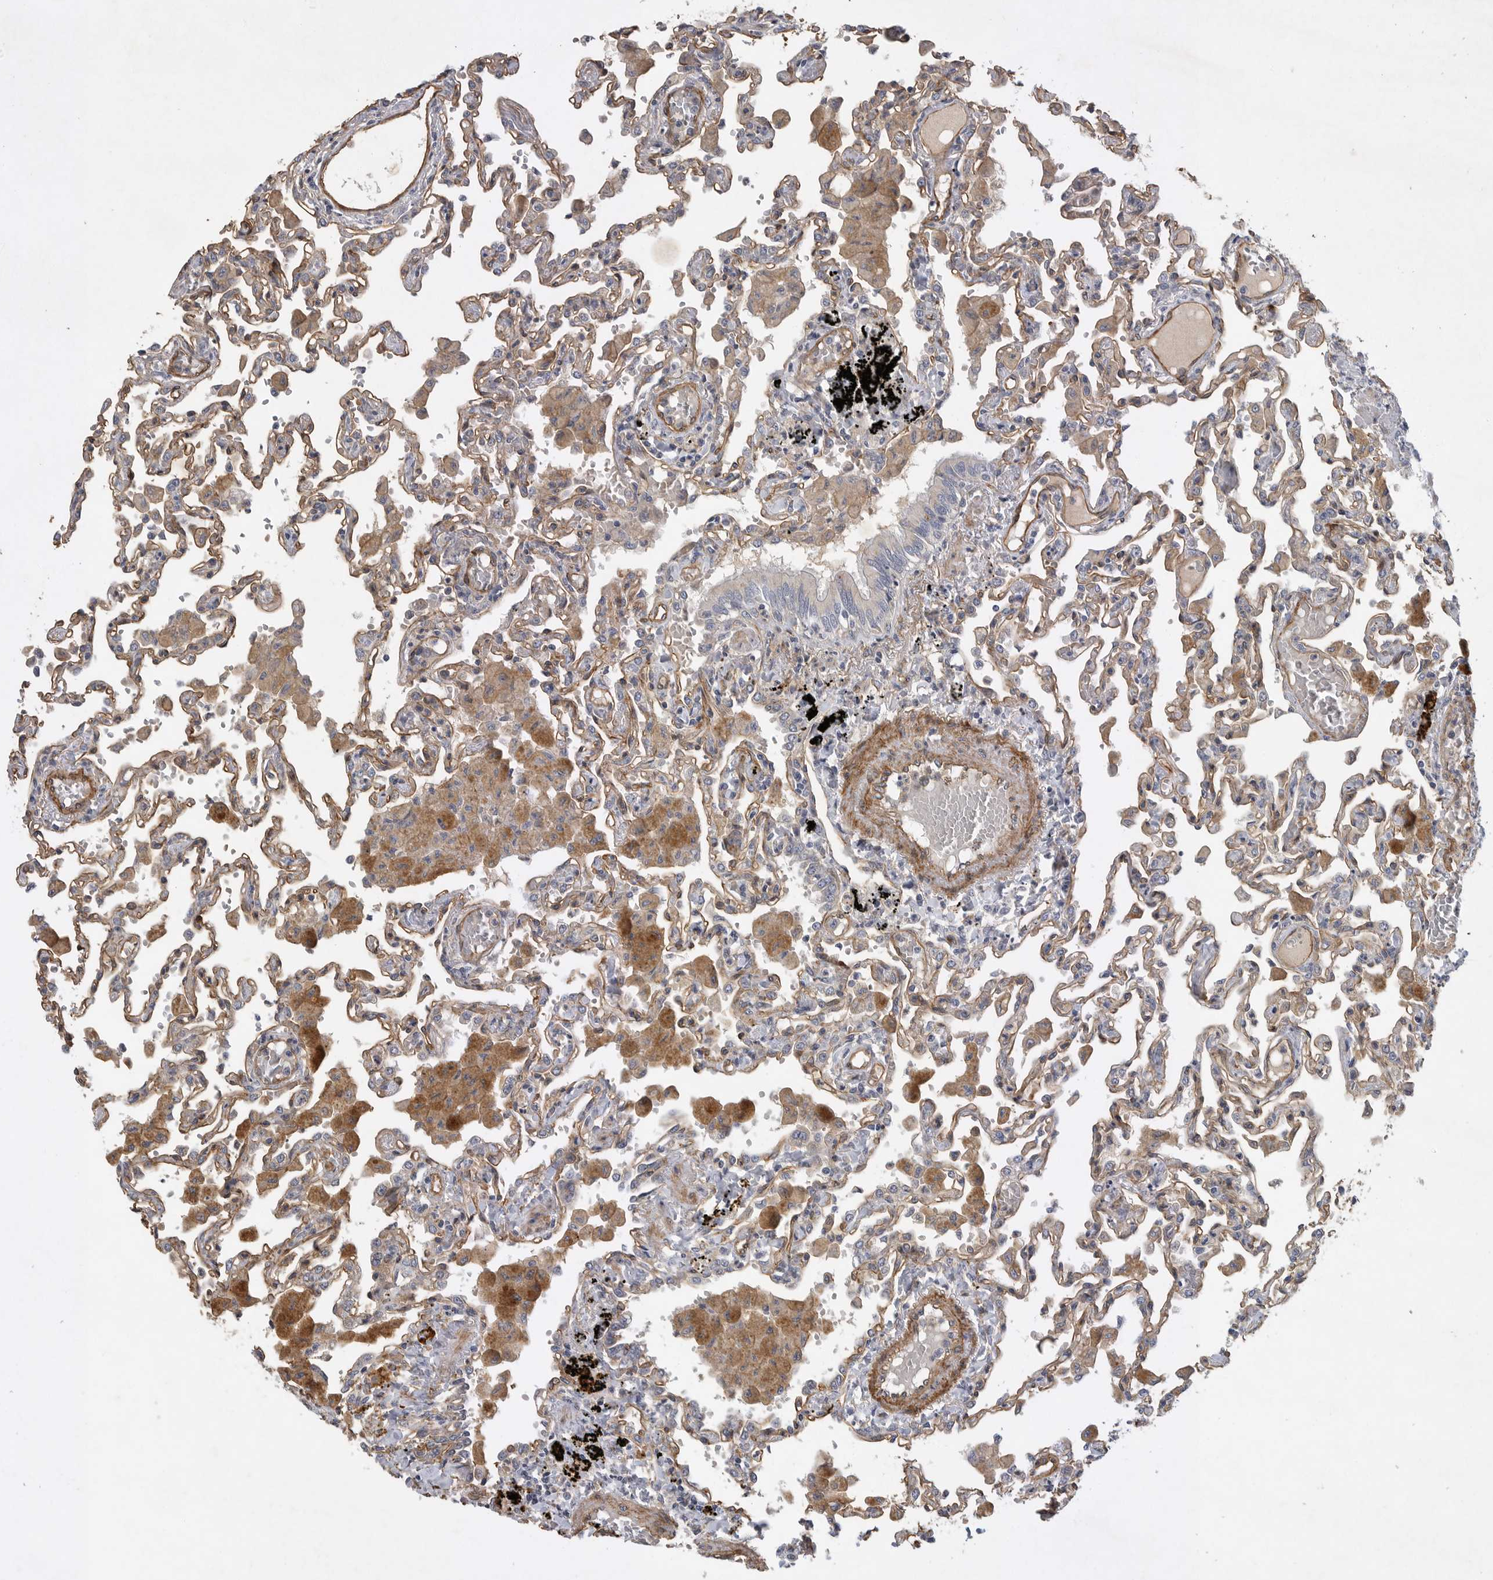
{"staining": {"intensity": "weak", "quantity": ">75%", "location": "cytoplasmic/membranous"}, "tissue": "lung", "cell_type": "Alveolar cells", "image_type": "normal", "snomed": [{"axis": "morphology", "description": "Normal tissue, NOS"}, {"axis": "topography", "description": "Bronchus"}, {"axis": "topography", "description": "Lung"}], "caption": "Immunohistochemical staining of benign human lung shows low levels of weak cytoplasmic/membranous positivity in approximately >75% of alveolar cells. Using DAB (brown) and hematoxylin (blue) stains, captured at high magnification using brightfield microscopy.", "gene": "ANKFY1", "patient": {"sex": "female", "age": 49}}